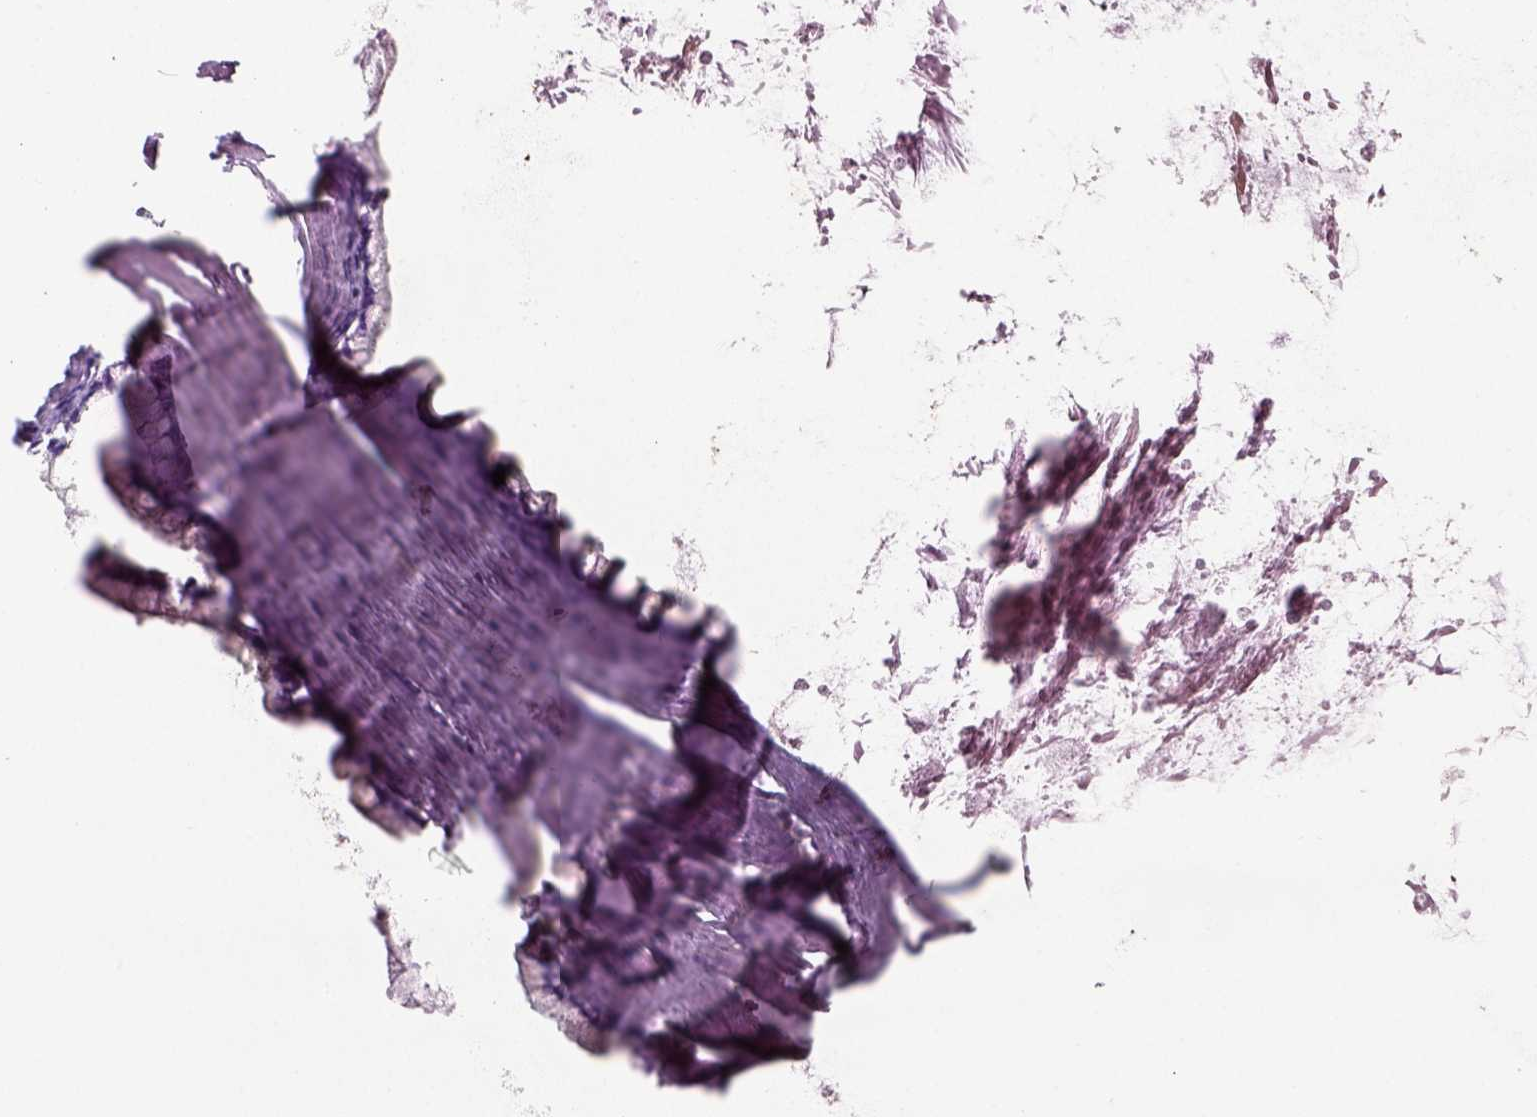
{"staining": {"intensity": "negative", "quantity": "none", "location": "none"}, "tissue": "ovarian cancer", "cell_type": "Tumor cells", "image_type": "cancer", "snomed": [{"axis": "morphology", "description": "Cystadenocarcinoma, mucinous, NOS"}, {"axis": "topography", "description": "Ovary"}], "caption": "This photomicrograph is of mucinous cystadenocarcinoma (ovarian) stained with immunohistochemistry to label a protein in brown with the nuclei are counter-stained blue. There is no expression in tumor cells.", "gene": "CRABP1", "patient": {"sex": "female", "age": 67}}